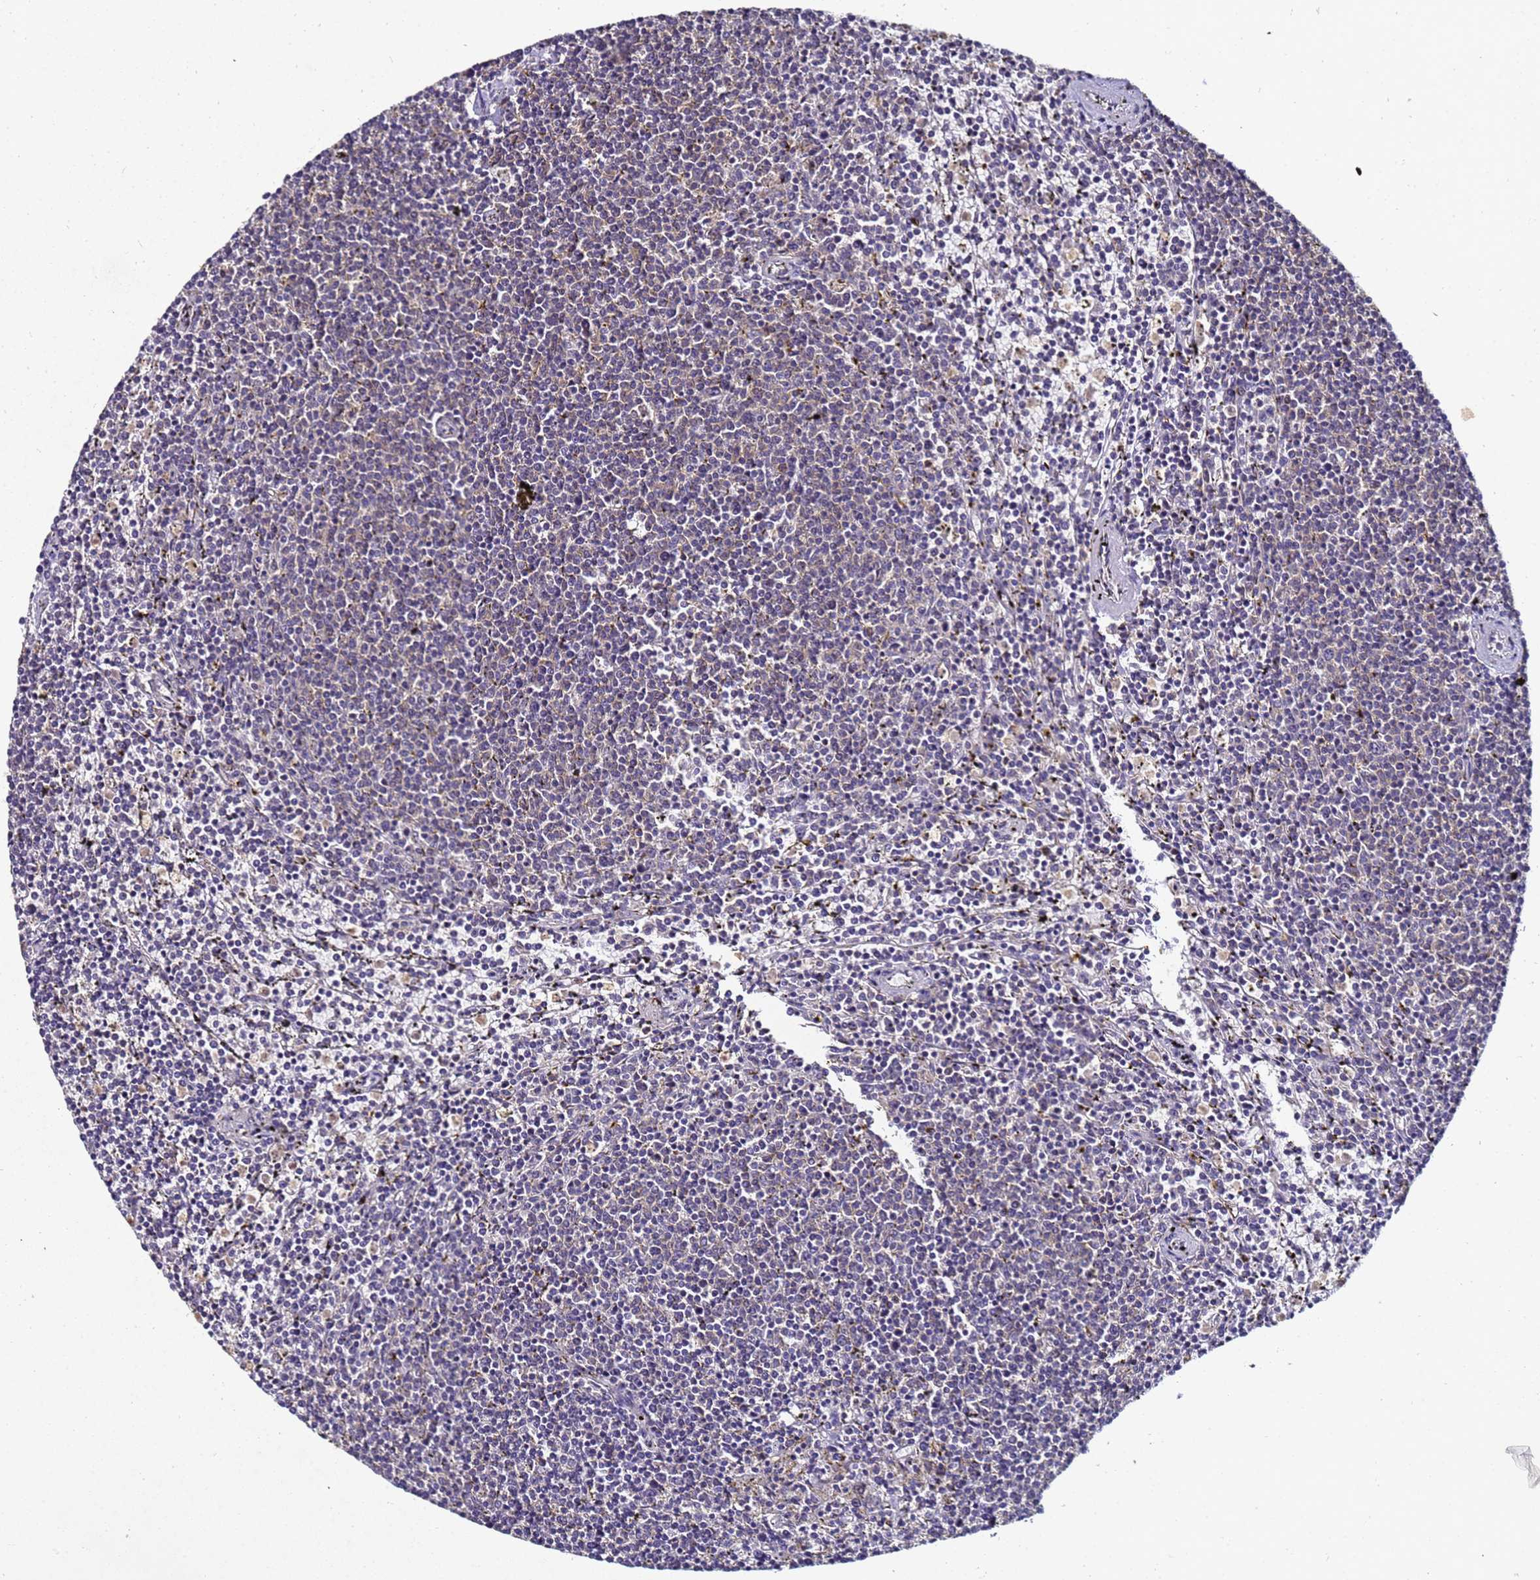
{"staining": {"intensity": "negative", "quantity": "none", "location": "none"}, "tissue": "lymphoma", "cell_type": "Tumor cells", "image_type": "cancer", "snomed": [{"axis": "morphology", "description": "Malignant lymphoma, non-Hodgkin's type, Low grade"}, {"axis": "topography", "description": "Spleen"}], "caption": "High power microscopy photomicrograph of an IHC photomicrograph of lymphoma, revealing no significant staining in tumor cells.", "gene": "ANKRD17", "patient": {"sex": "female", "age": 50}}